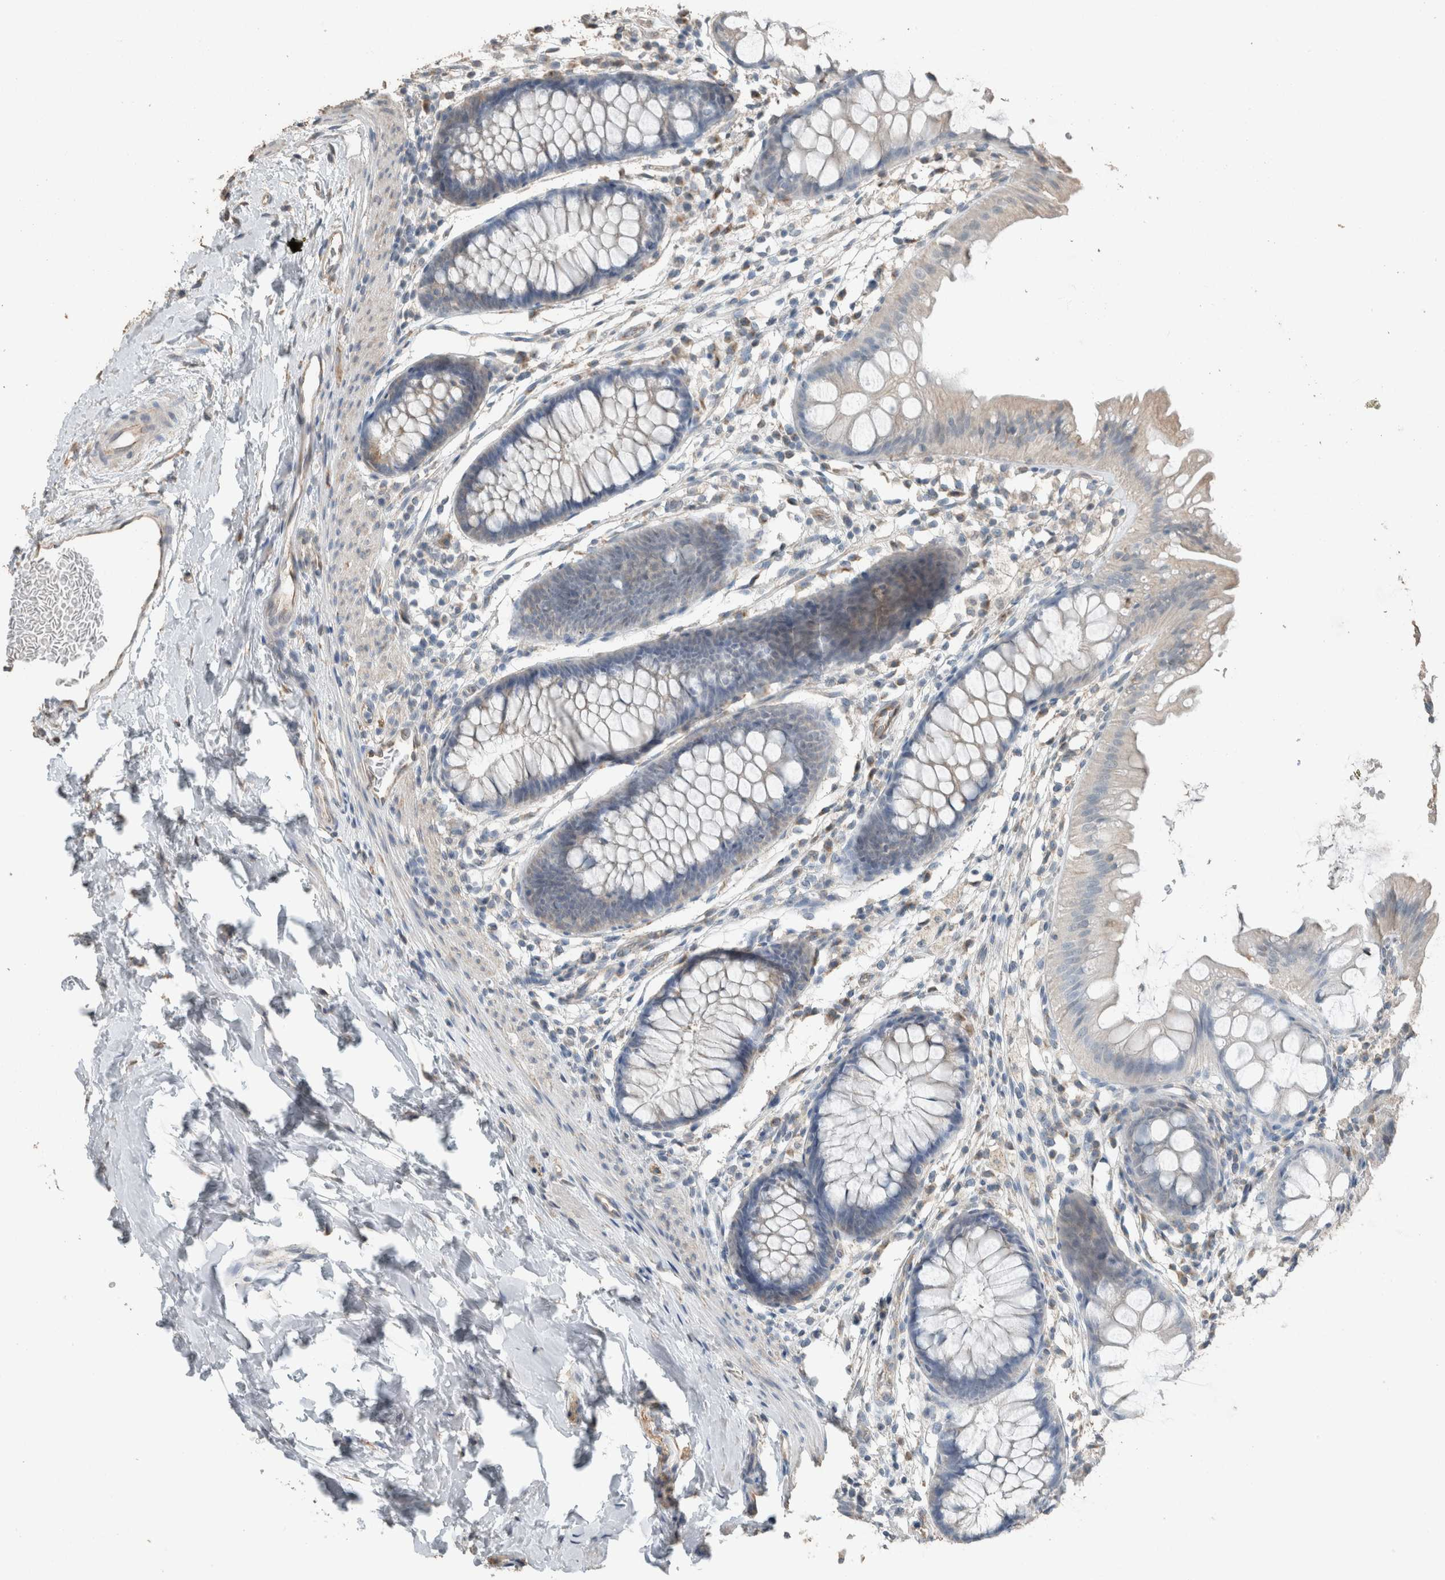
{"staining": {"intensity": "moderate", "quantity": ">75%", "location": "cytoplasmic/membranous"}, "tissue": "colon", "cell_type": "Endothelial cells", "image_type": "normal", "snomed": [{"axis": "morphology", "description": "Normal tissue, NOS"}, {"axis": "topography", "description": "Colon"}], "caption": "This is a photomicrograph of immunohistochemistry staining of benign colon, which shows moderate positivity in the cytoplasmic/membranous of endothelial cells.", "gene": "ACVR2B", "patient": {"sex": "female", "age": 62}}